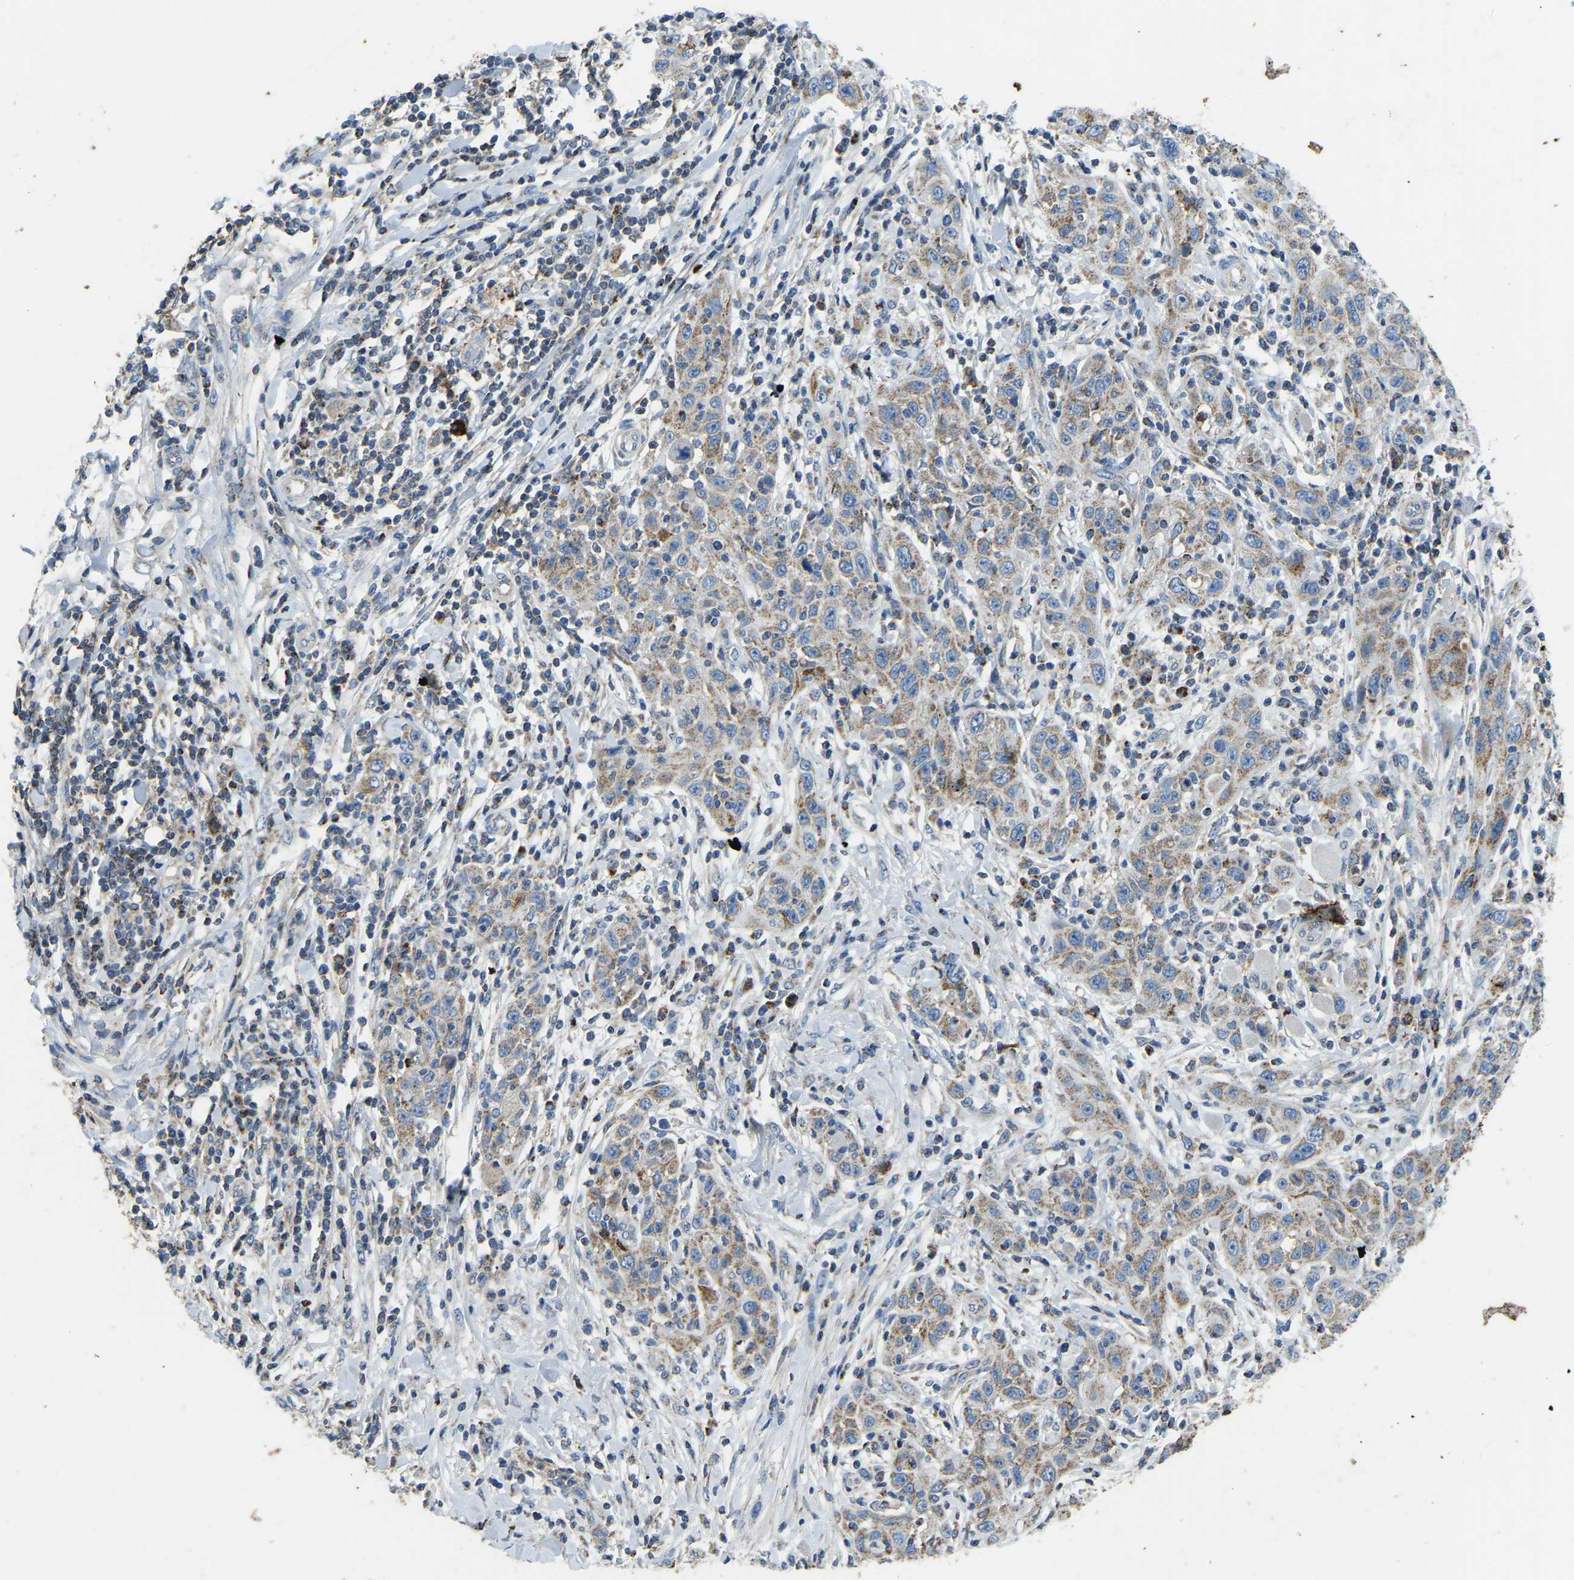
{"staining": {"intensity": "weak", "quantity": ">75%", "location": "cytoplasmic/membranous"}, "tissue": "skin cancer", "cell_type": "Tumor cells", "image_type": "cancer", "snomed": [{"axis": "morphology", "description": "Squamous cell carcinoma, NOS"}, {"axis": "topography", "description": "Skin"}], "caption": "Immunohistochemistry (IHC) image of neoplastic tissue: human skin cancer (squamous cell carcinoma) stained using IHC reveals low levels of weak protein expression localized specifically in the cytoplasmic/membranous of tumor cells, appearing as a cytoplasmic/membranous brown color.", "gene": "ZNF200", "patient": {"sex": "female", "age": 88}}